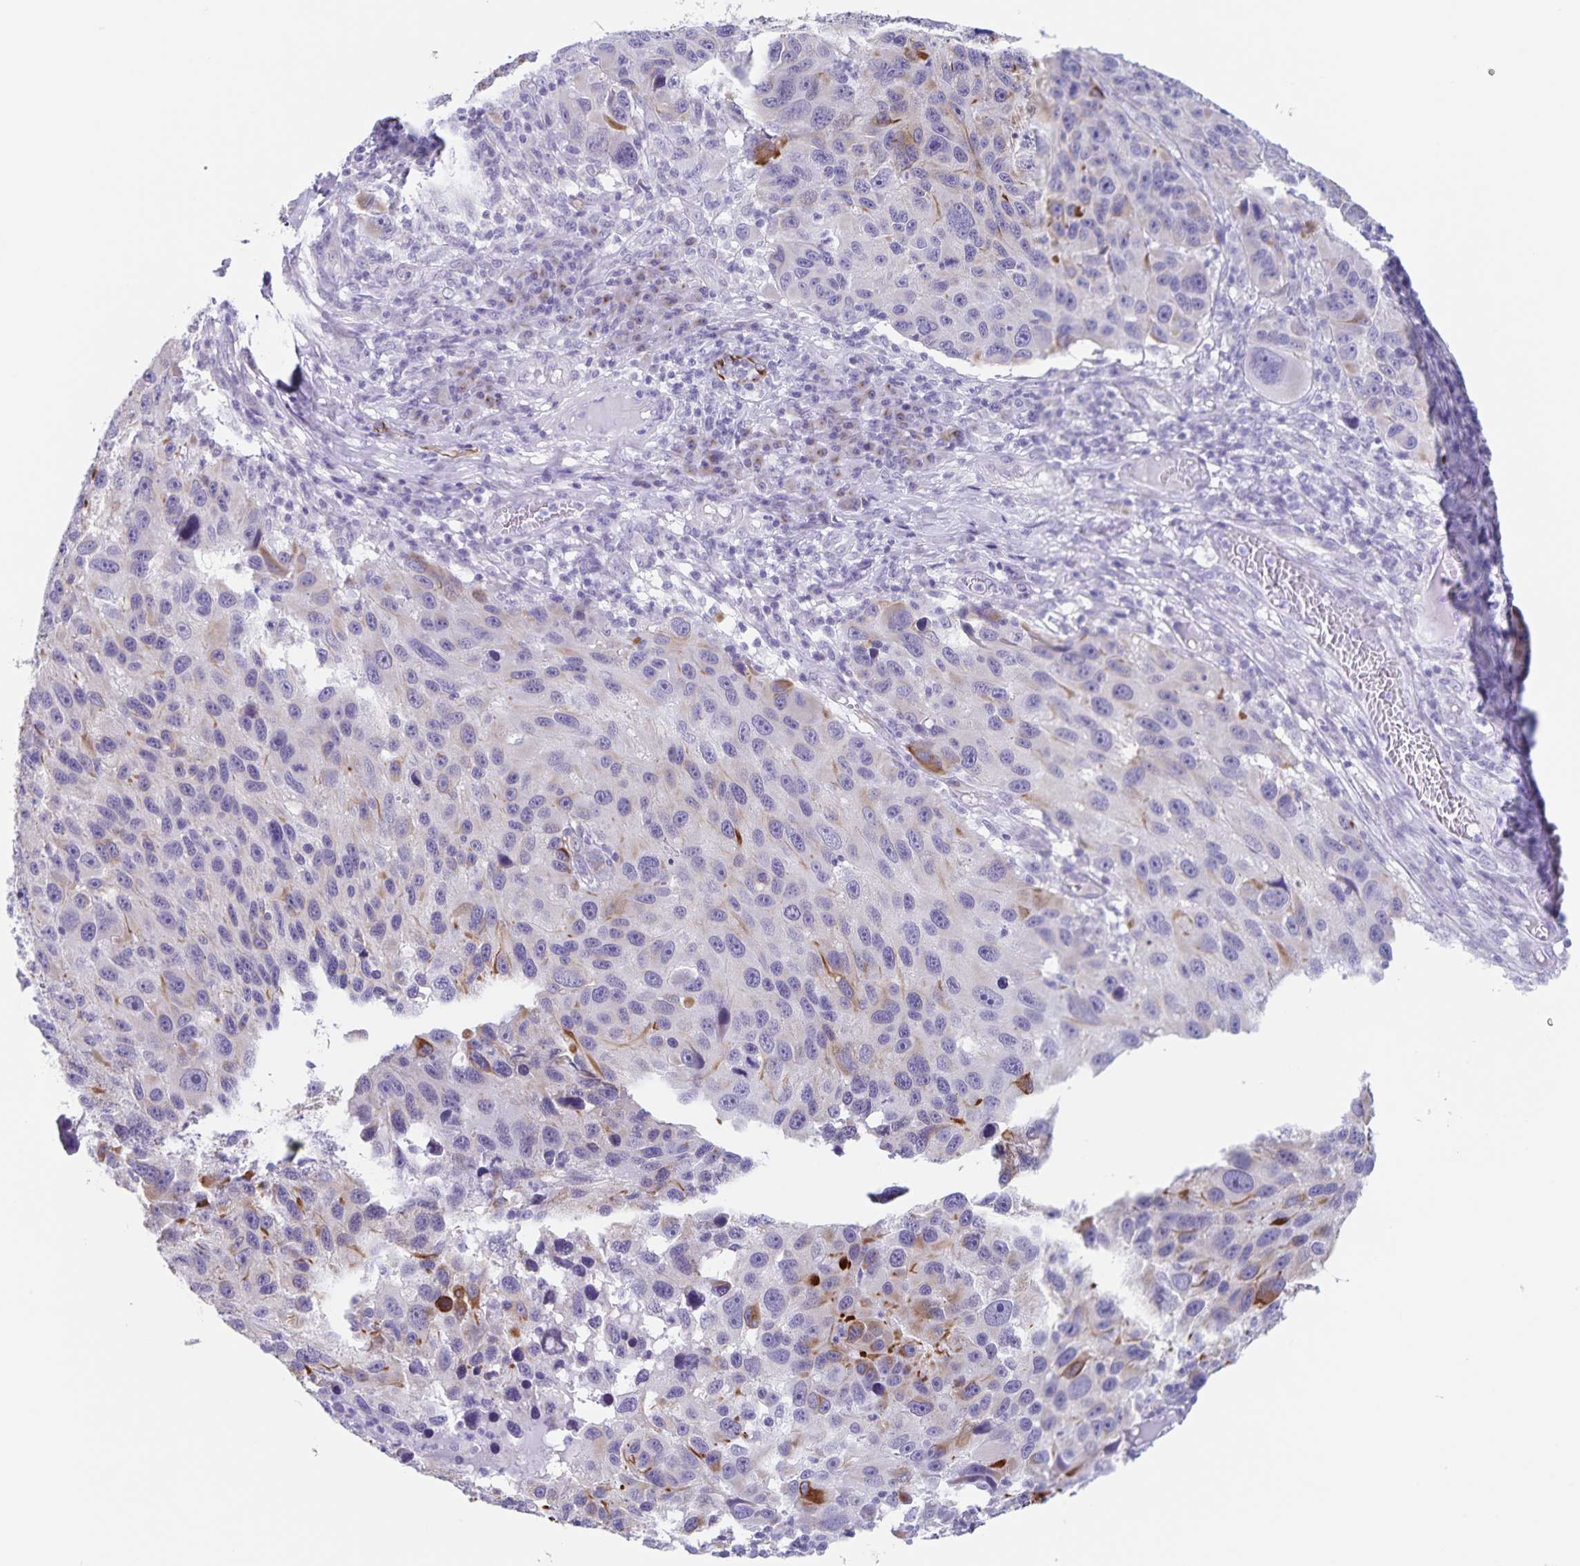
{"staining": {"intensity": "moderate", "quantity": "<25%", "location": "cytoplasmic/membranous"}, "tissue": "melanoma", "cell_type": "Tumor cells", "image_type": "cancer", "snomed": [{"axis": "morphology", "description": "Malignant melanoma, NOS"}, {"axis": "topography", "description": "Skin"}], "caption": "Human melanoma stained for a protein (brown) shows moderate cytoplasmic/membranous positive expression in about <25% of tumor cells.", "gene": "SYNM", "patient": {"sex": "male", "age": 53}}